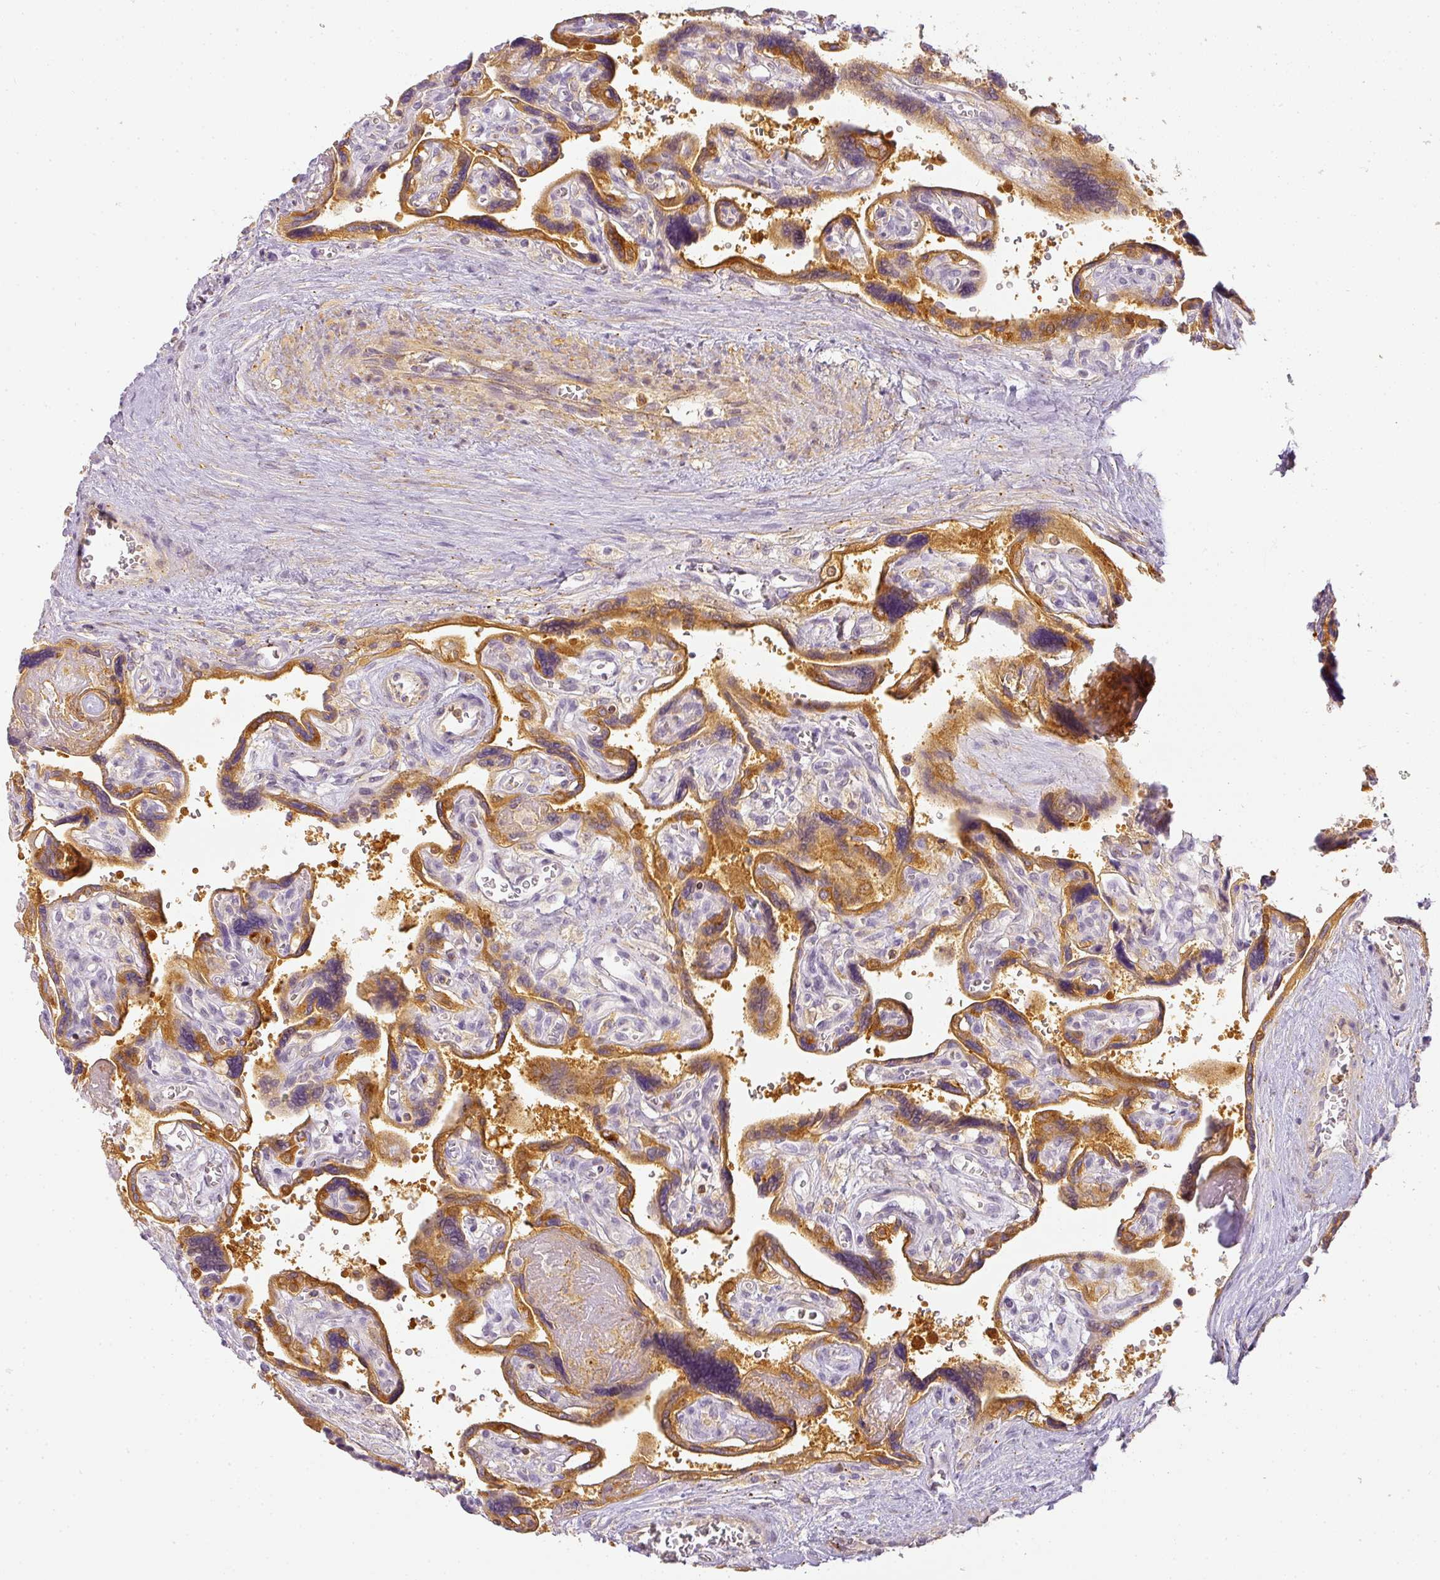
{"staining": {"intensity": "moderate", "quantity": ">75%", "location": "cytoplasmic/membranous"}, "tissue": "placenta", "cell_type": "Decidual cells", "image_type": "normal", "snomed": [{"axis": "morphology", "description": "Normal tissue, NOS"}, {"axis": "topography", "description": "Placenta"}], "caption": "Placenta stained for a protein exhibits moderate cytoplasmic/membranous positivity in decidual cells. Ihc stains the protein of interest in brown and the nuclei are stained blue.", "gene": "TMEM42", "patient": {"sex": "female", "age": 39}}